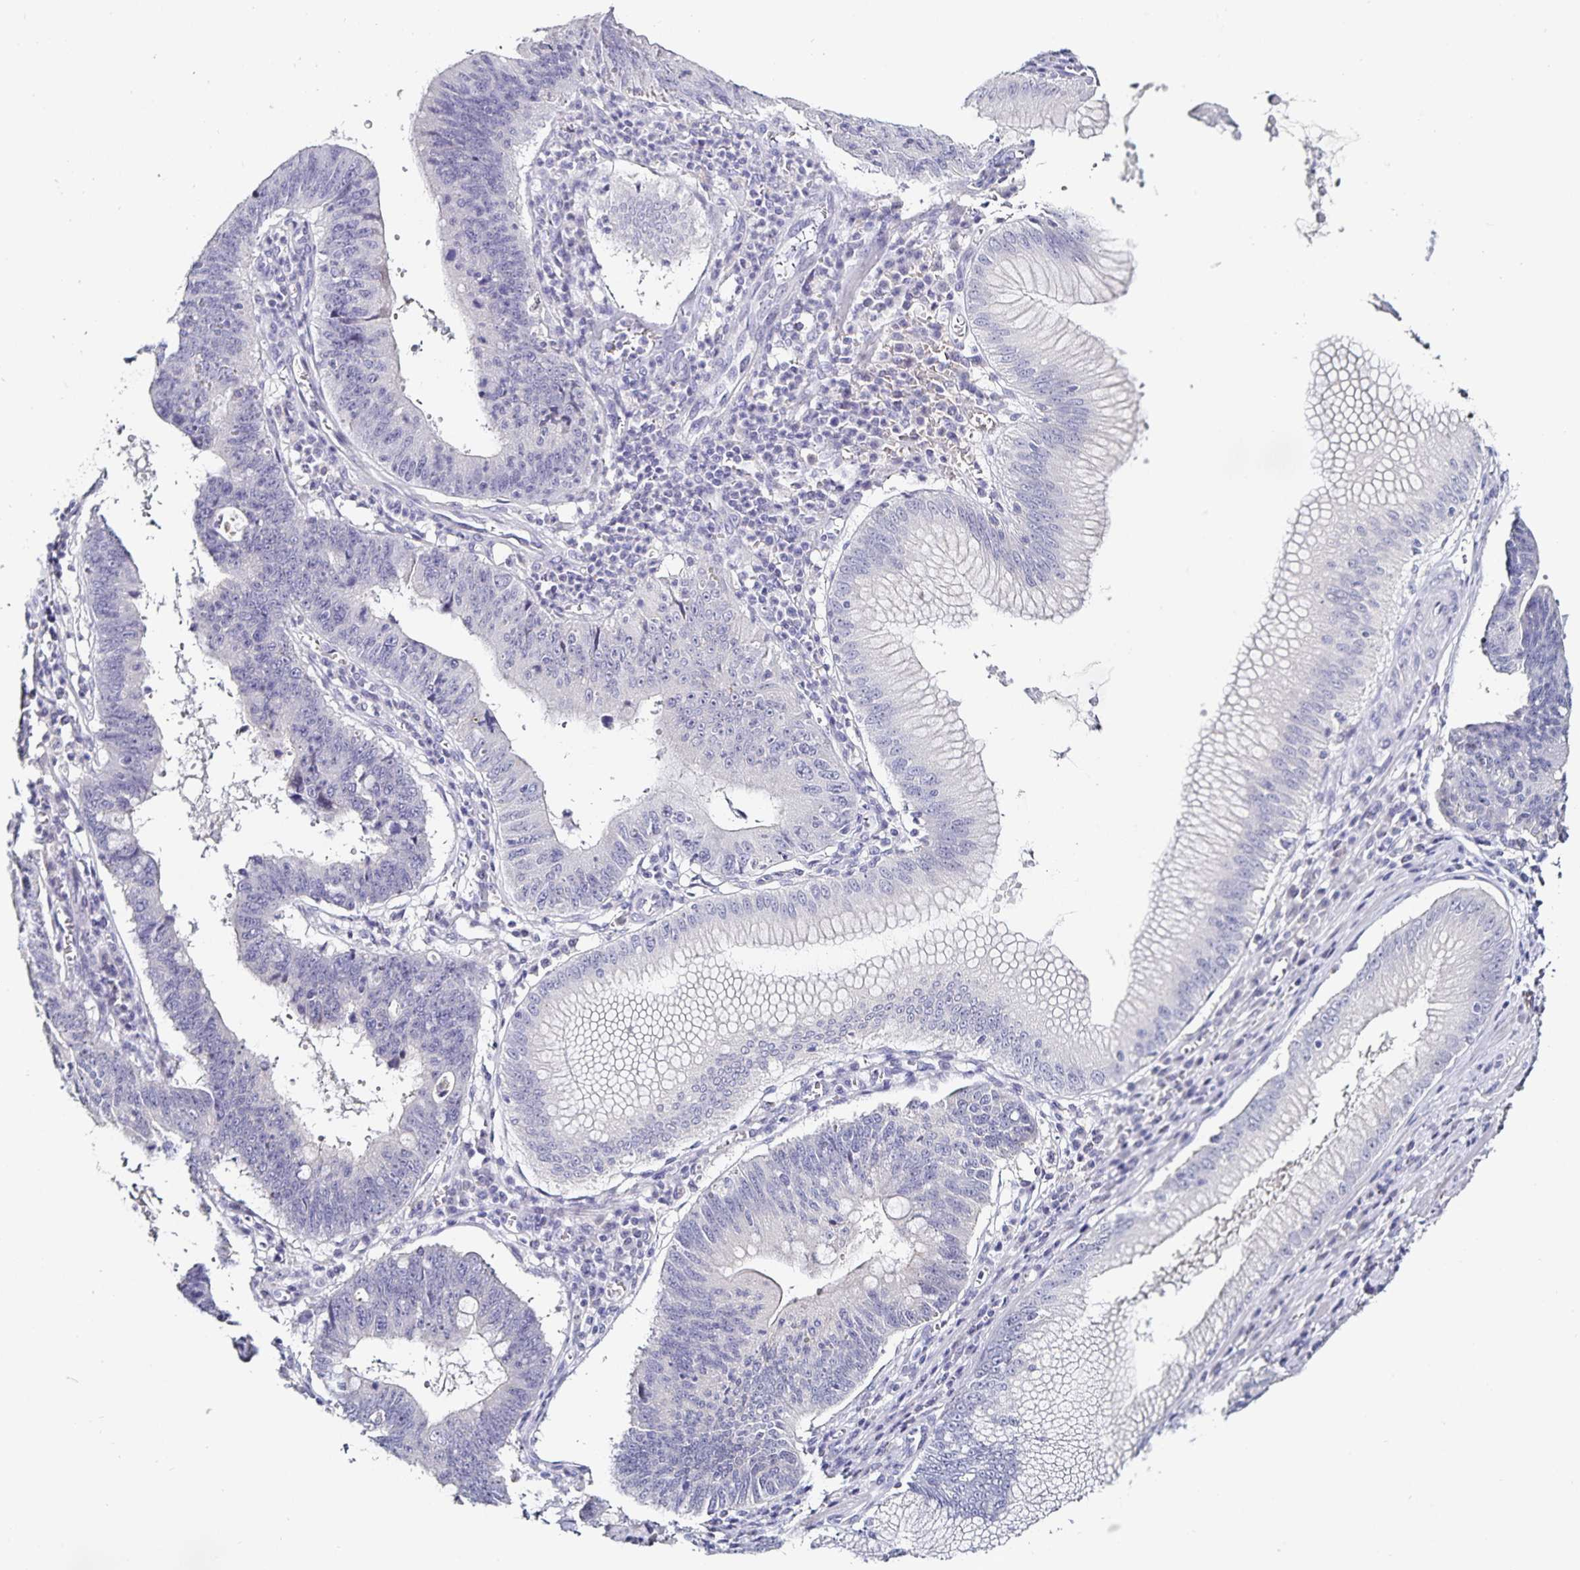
{"staining": {"intensity": "negative", "quantity": "none", "location": "none"}, "tissue": "stomach cancer", "cell_type": "Tumor cells", "image_type": "cancer", "snomed": [{"axis": "morphology", "description": "Adenocarcinoma, NOS"}, {"axis": "topography", "description": "Stomach"}], "caption": "Immunohistochemistry image of stomach cancer (adenocarcinoma) stained for a protein (brown), which displays no staining in tumor cells.", "gene": "TTR", "patient": {"sex": "male", "age": 59}}